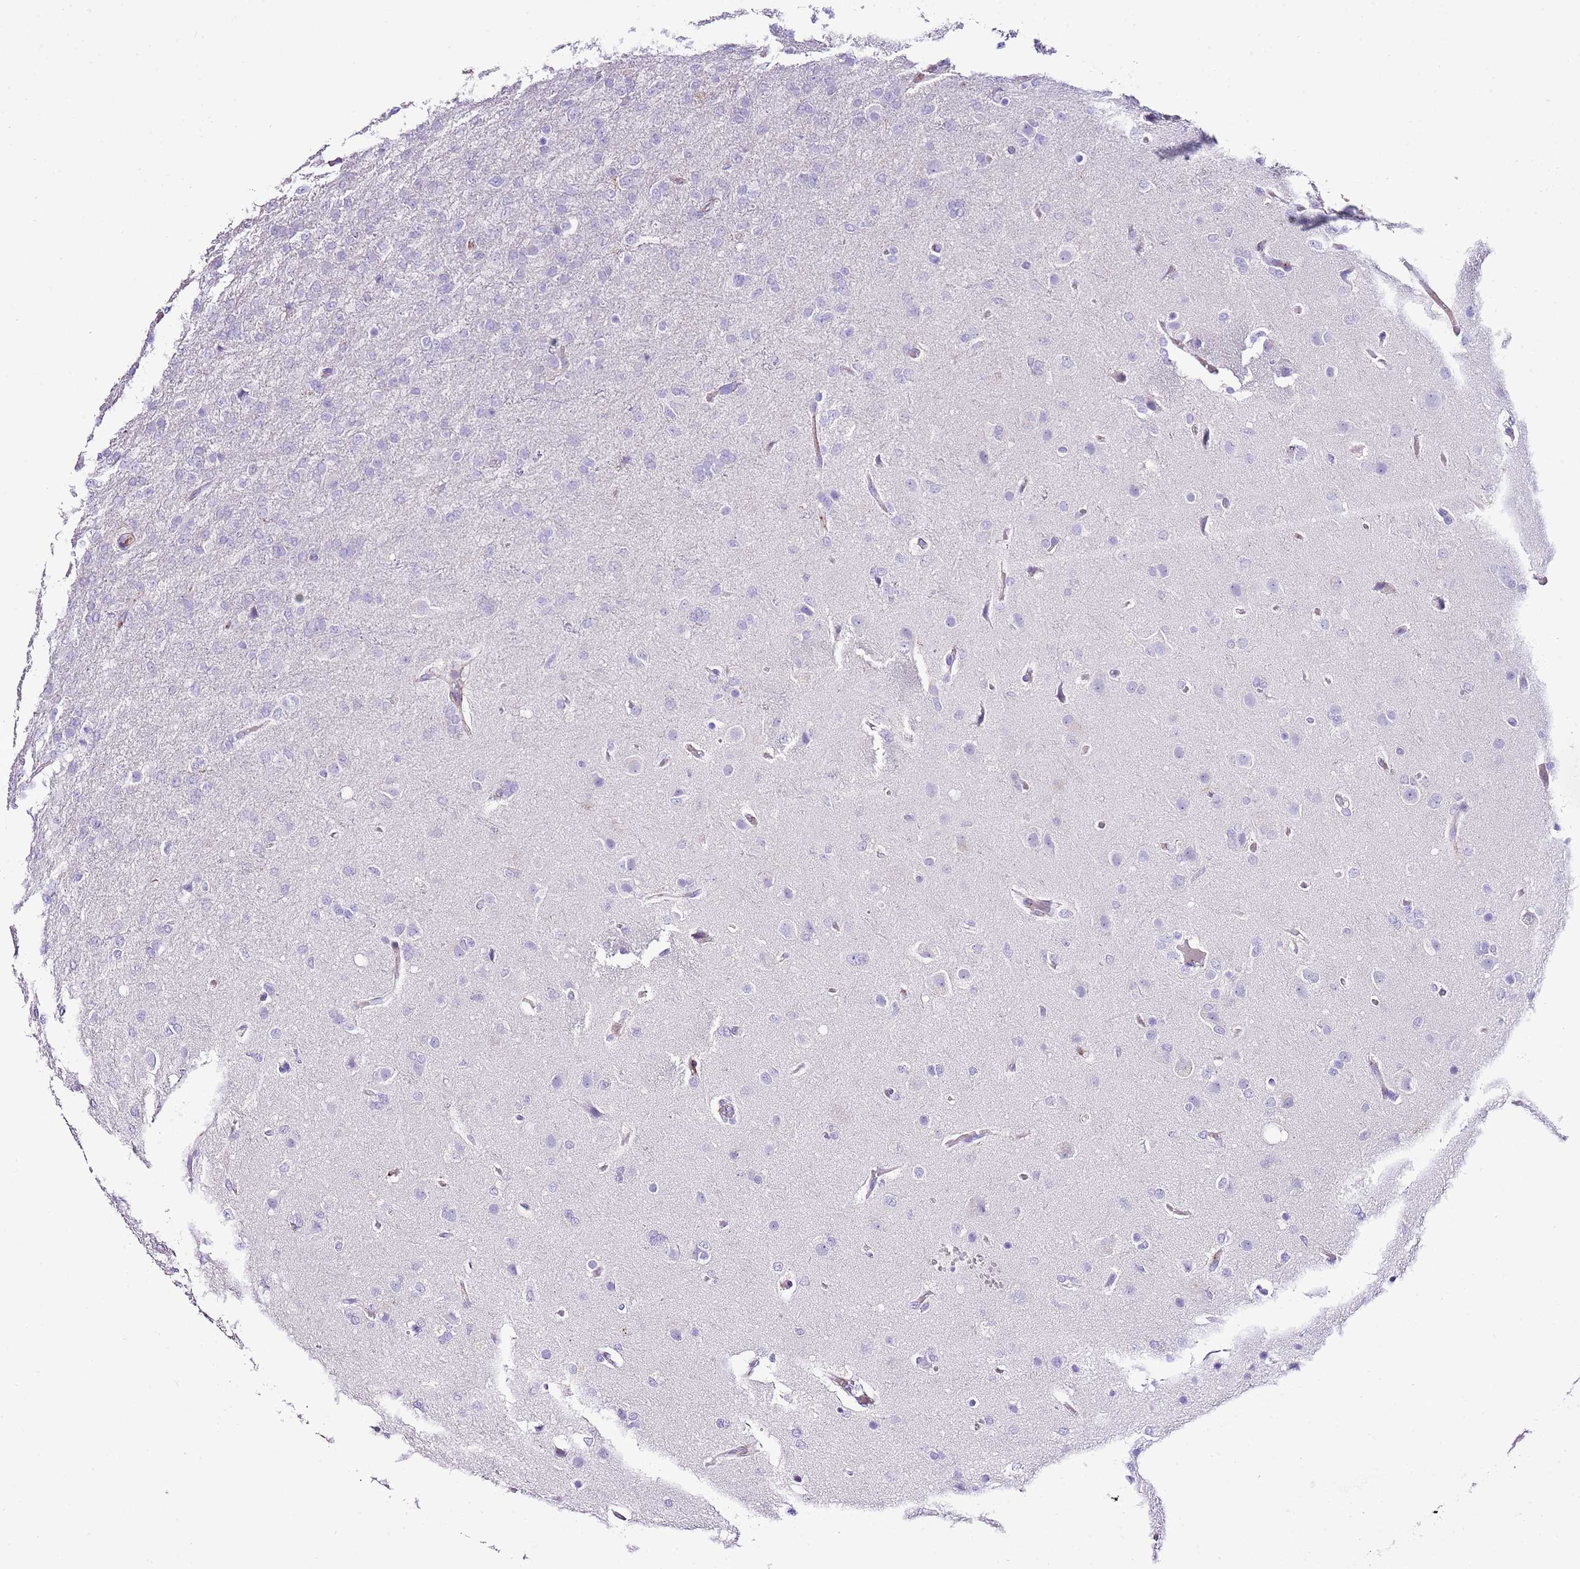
{"staining": {"intensity": "negative", "quantity": "none", "location": "none"}, "tissue": "glioma", "cell_type": "Tumor cells", "image_type": "cancer", "snomed": [{"axis": "morphology", "description": "Glioma, malignant, High grade"}, {"axis": "topography", "description": "Brain"}], "caption": "Immunohistochemistry photomicrograph of high-grade glioma (malignant) stained for a protein (brown), which demonstrates no staining in tumor cells.", "gene": "ALDH3A1", "patient": {"sex": "female", "age": 74}}